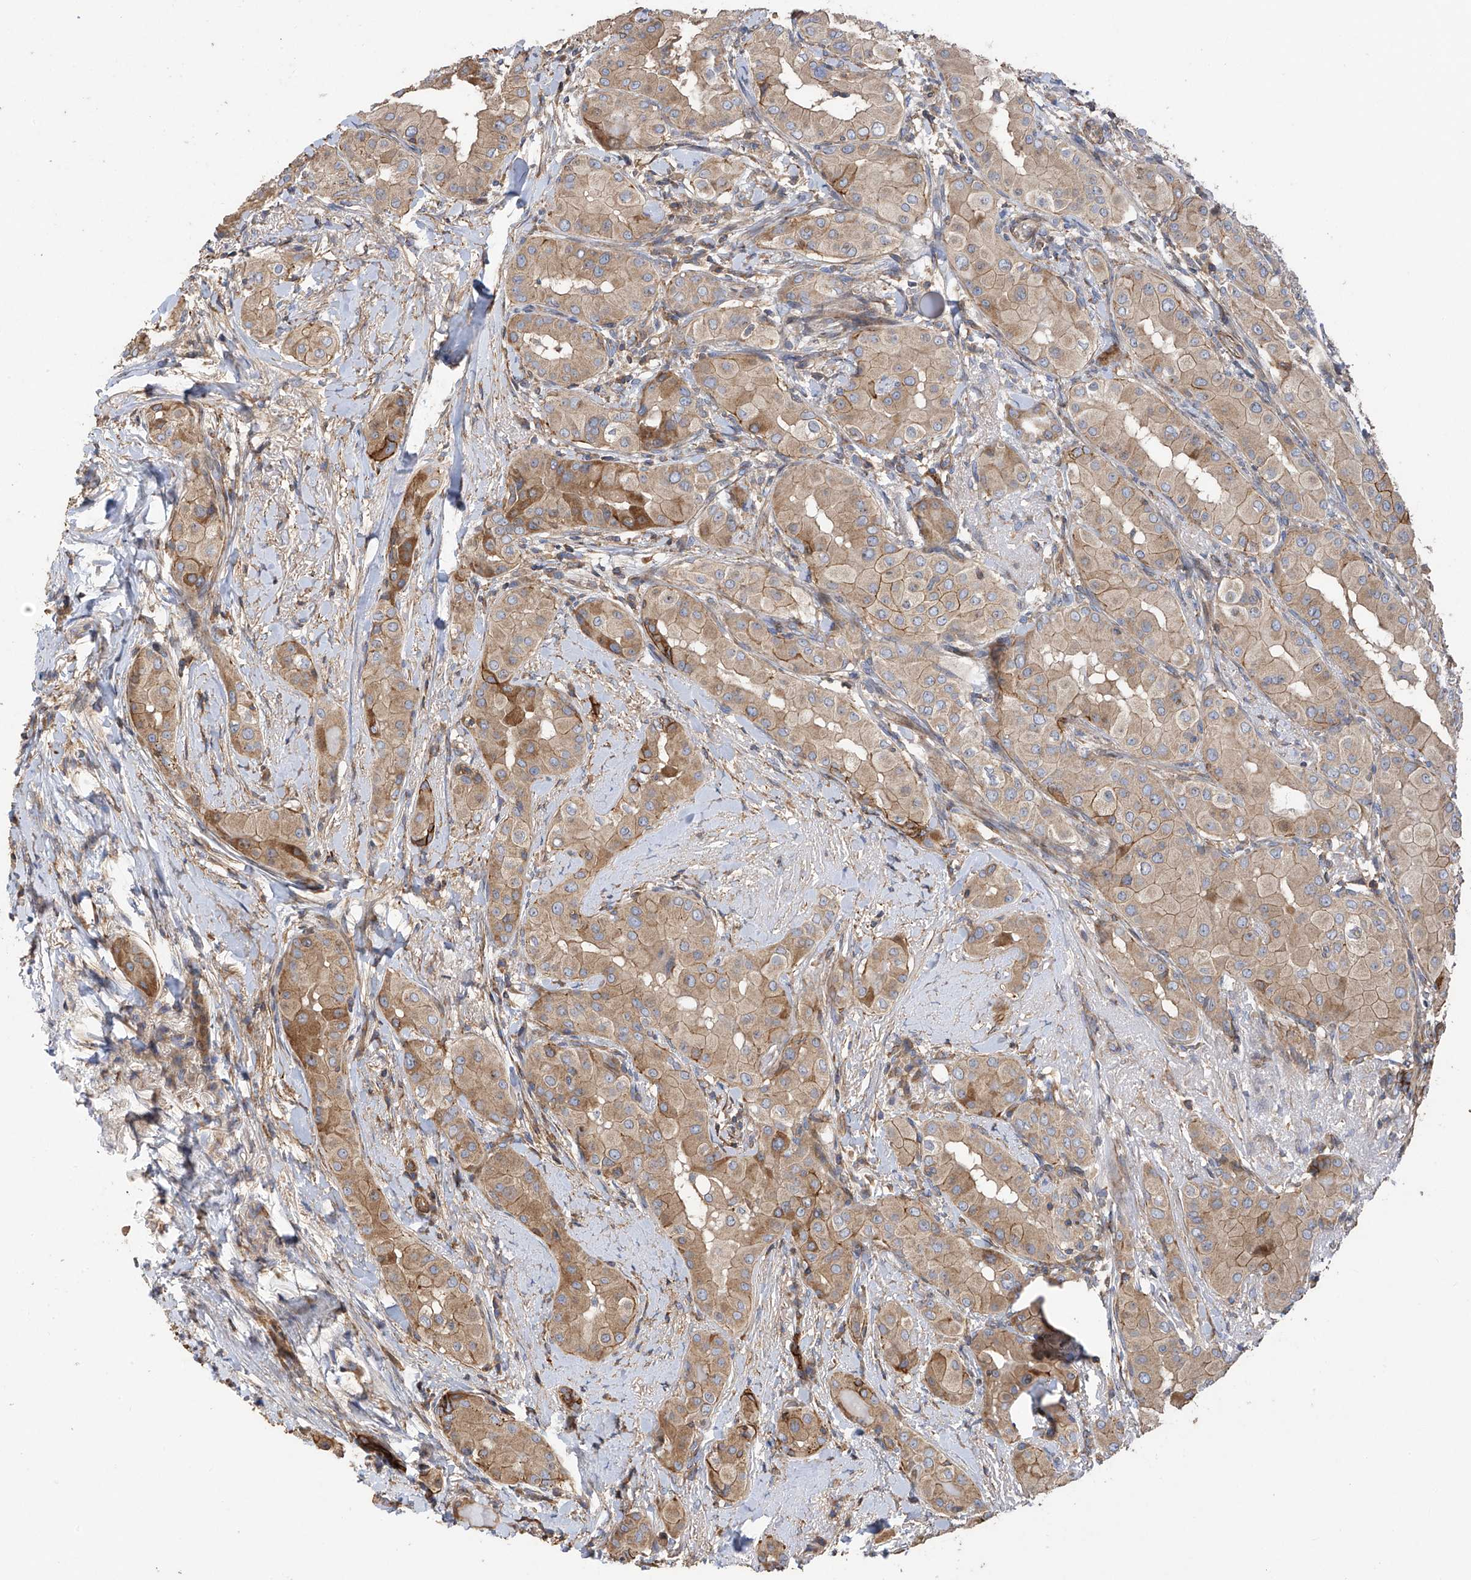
{"staining": {"intensity": "moderate", "quantity": ">75%", "location": "cytoplasmic/membranous"}, "tissue": "thyroid cancer", "cell_type": "Tumor cells", "image_type": "cancer", "snomed": [{"axis": "morphology", "description": "Papillary adenocarcinoma, NOS"}, {"axis": "topography", "description": "Thyroid gland"}], "caption": "Protein expression analysis of human thyroid papillary adenocarcinoma reveals moderate cytoplasmic/membranous expression in about >75% of tumor cells.", "gene": "SLC43A3", "patient": {"sex": "male", "age": 33}}